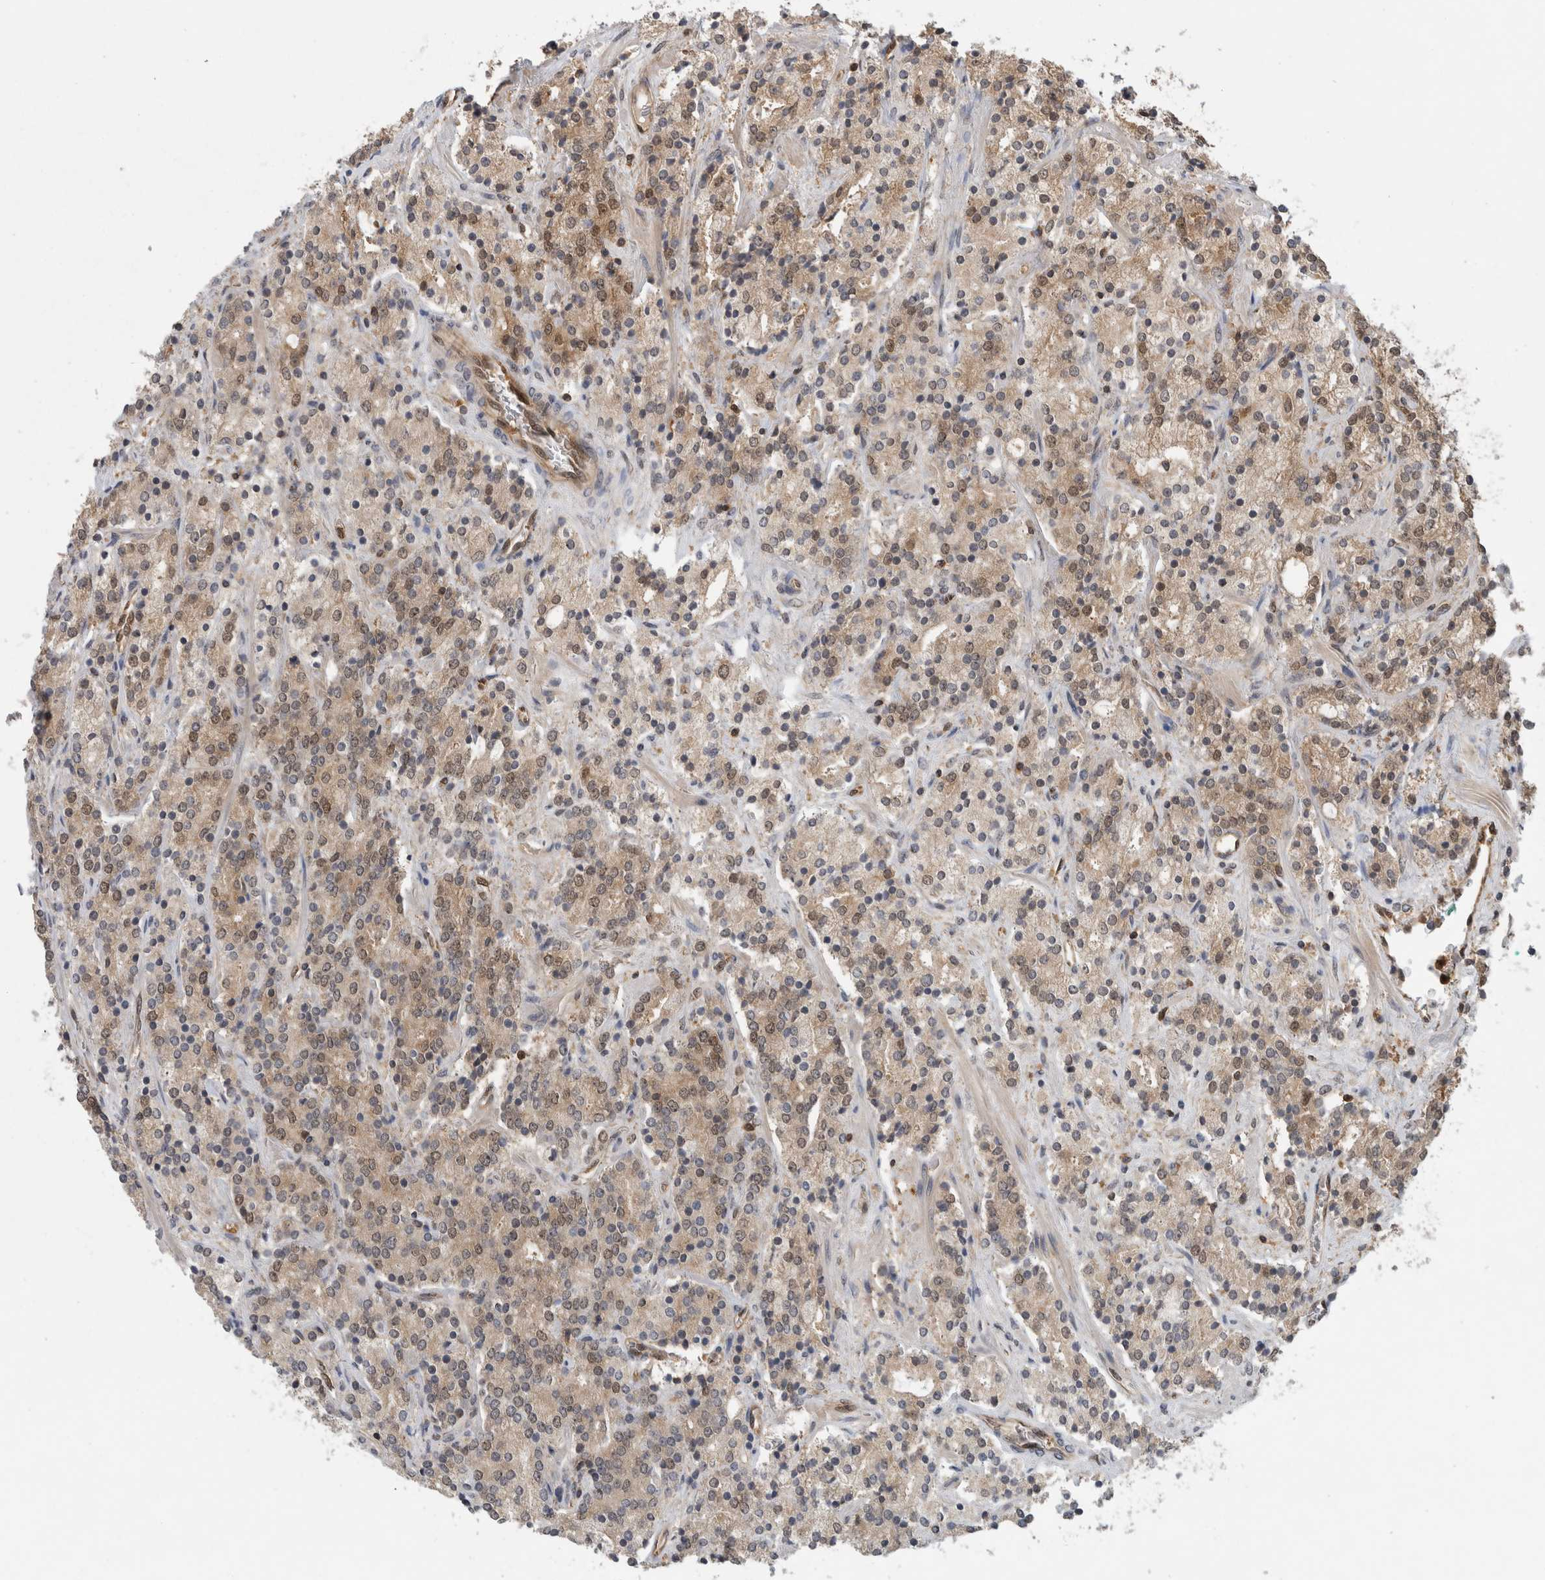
{"staining": {"intensity": "moderate", "quantity": "25%-75%", "location": "cytoplasmic/membranous,nuclear"}, "tissue": "prostate cancer", "cell_type": "Tumor cells", "image_type": "cancer", "snomed": [{"axis": "morphology", "description": "Adenocarcinoma, High grade"}, {"axis": "topography", "description": "Prostate"}], "caption": "Prostate cancer was stained to show a protein in brown. There is medium levels of moderate cytoplasmic/membranous and nuclear expression in approximately 25%-75% of tumor cells.", "gene": "ASTN2", "patient": {"sex": "male", "age": 71}}